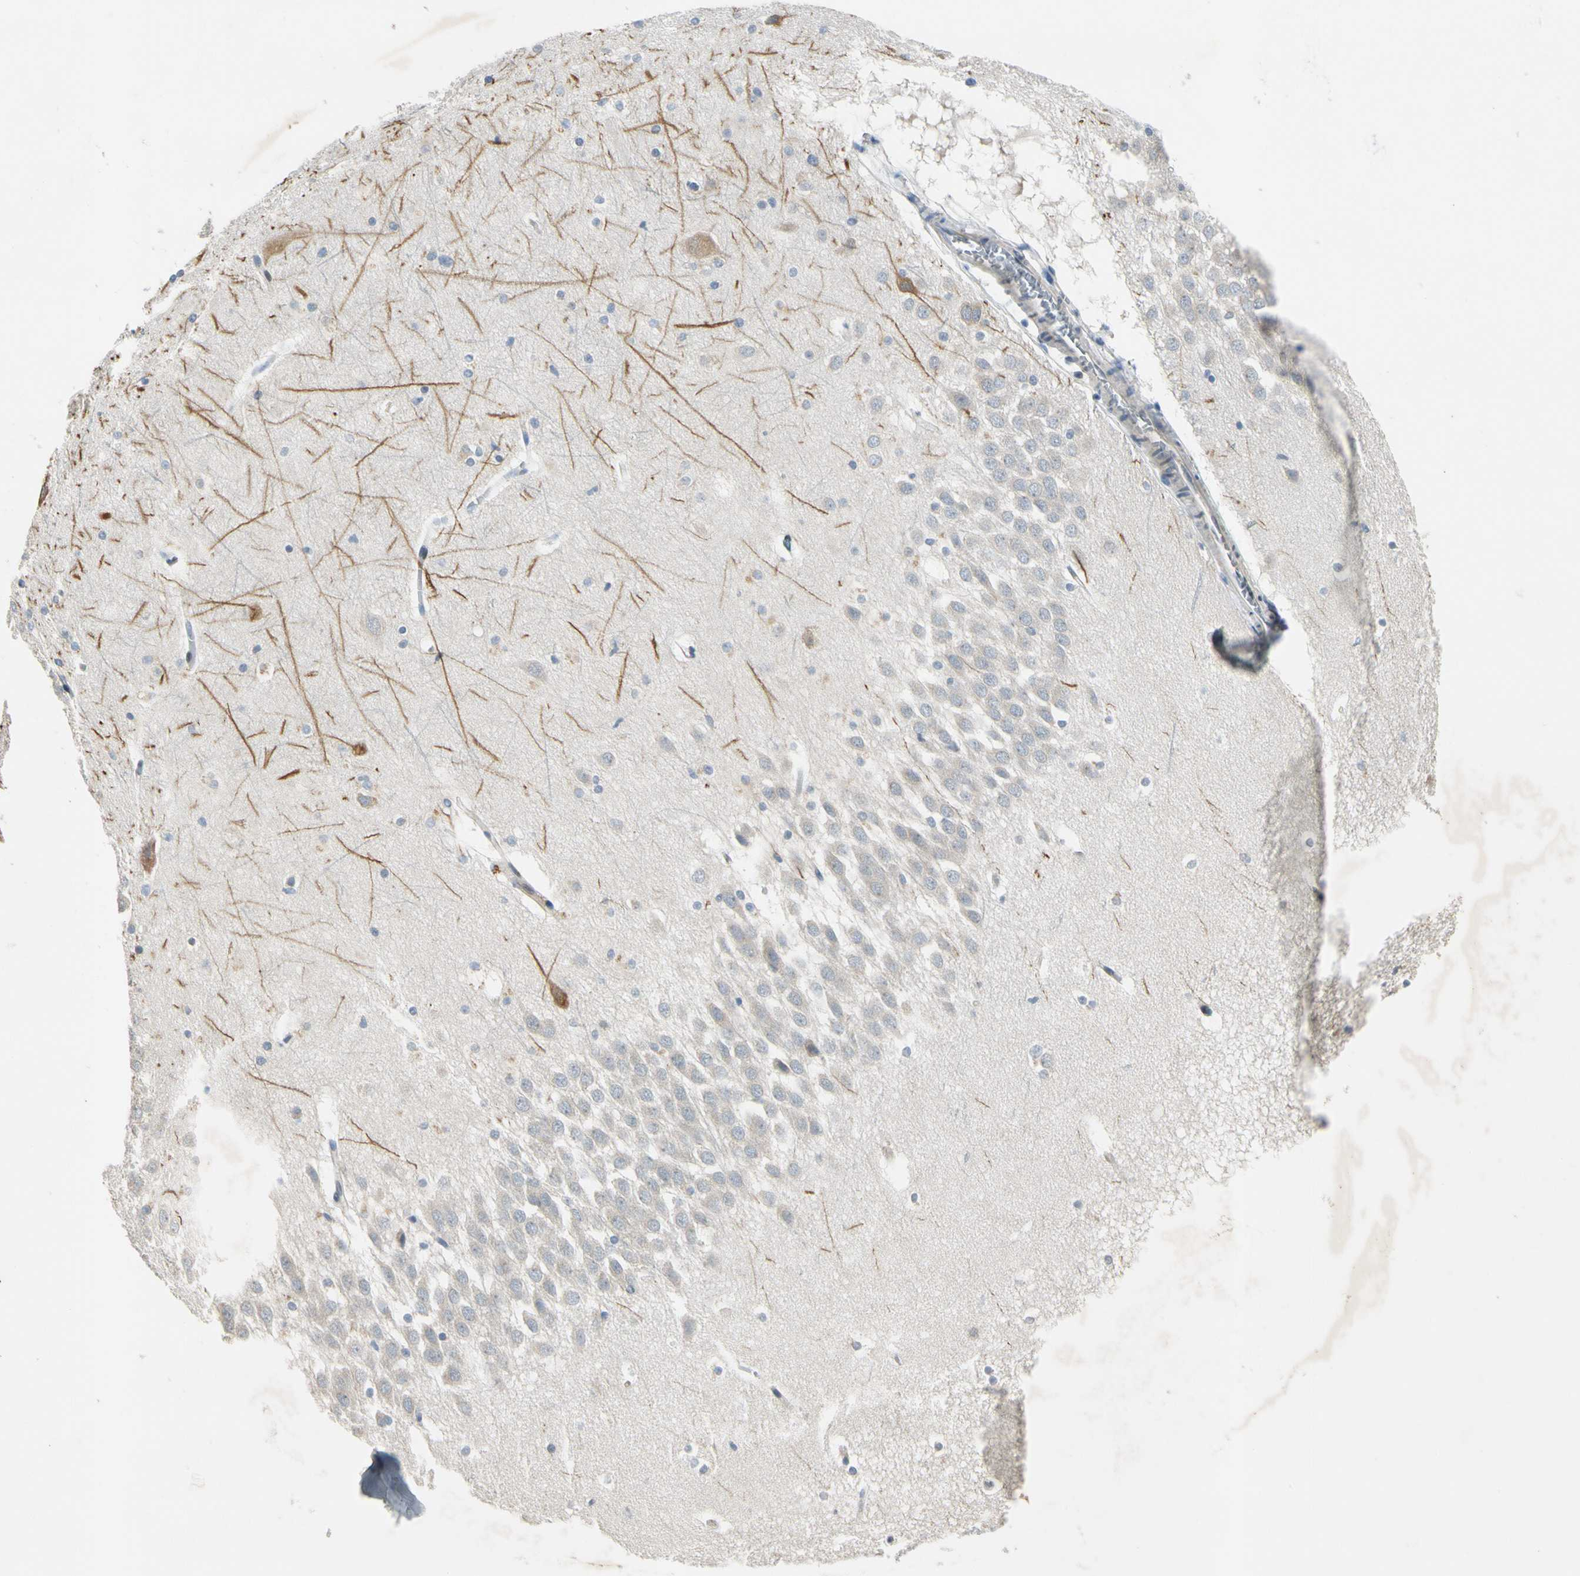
{"staining": {"intensity": "negative", "quantity": "none", "location": "none"}, "tissue": "hippocampus", "cell_type": "Glial cells", "image_type": "normal", "snomed": [{"axis": "morphology", "description": "Normal tissue, NOS"}, {"axis": "topography", "description": "Hippocampus"}], "caption": "The IHC histopathology image has no significant positivity in glial cells of hippocampus. The staining was performed using DAB (3,3'-diaminobenzidine) to visualize the protein expression in brown, while the nuclei were stained in blue with hematoxylin (Magnification: 20x).", "gene": "RPS6KB2", "patient": {"sex": "male", "age": 45}}